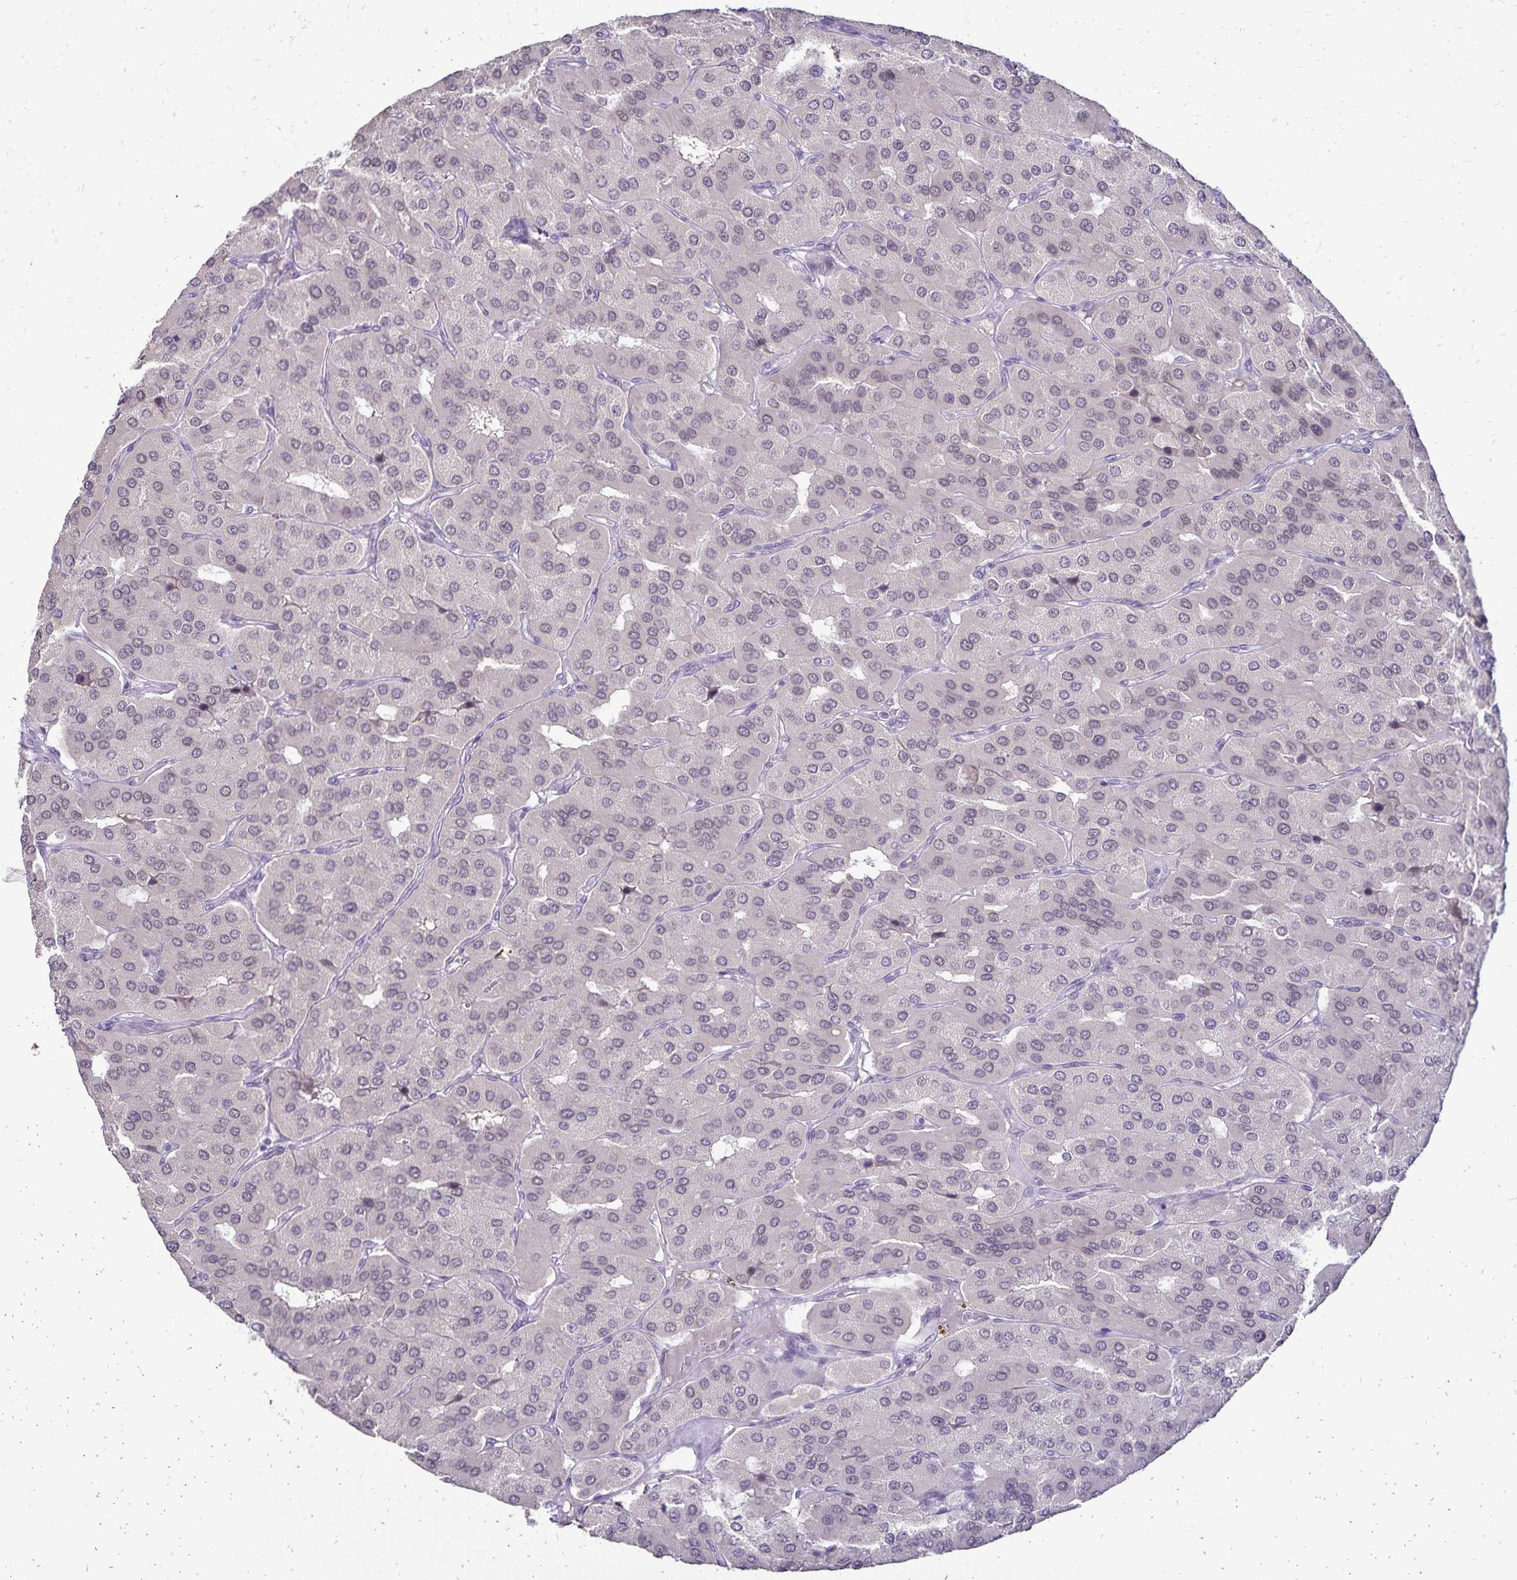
{"staining": {"intensity": "negative", "quantity": "none", "location": "none"}, "tissue": "parathyroid gland", "cell_type": "Glandular cells", "image_type": "normal", "snomed": [{"axis": "morphology", "description": "Normal tissue, NOS"}, {"axis": "morphology", "description": "Adenoma, NOS"}, {"axis": "topography", "description": "Parathyroid gland"}], "caption": "Immunohistochemistry (IHC) histopathology image of normal parathyroid gland stained for a protein (brown), which exhibits no positivity in glandular cells. Brightfield microscopy of IHC stained with DAB (brown) and hematoxylin (blue), captured at high magnification.", "gene": "POLB", "patient": {"sex": "female", "age": 86}}